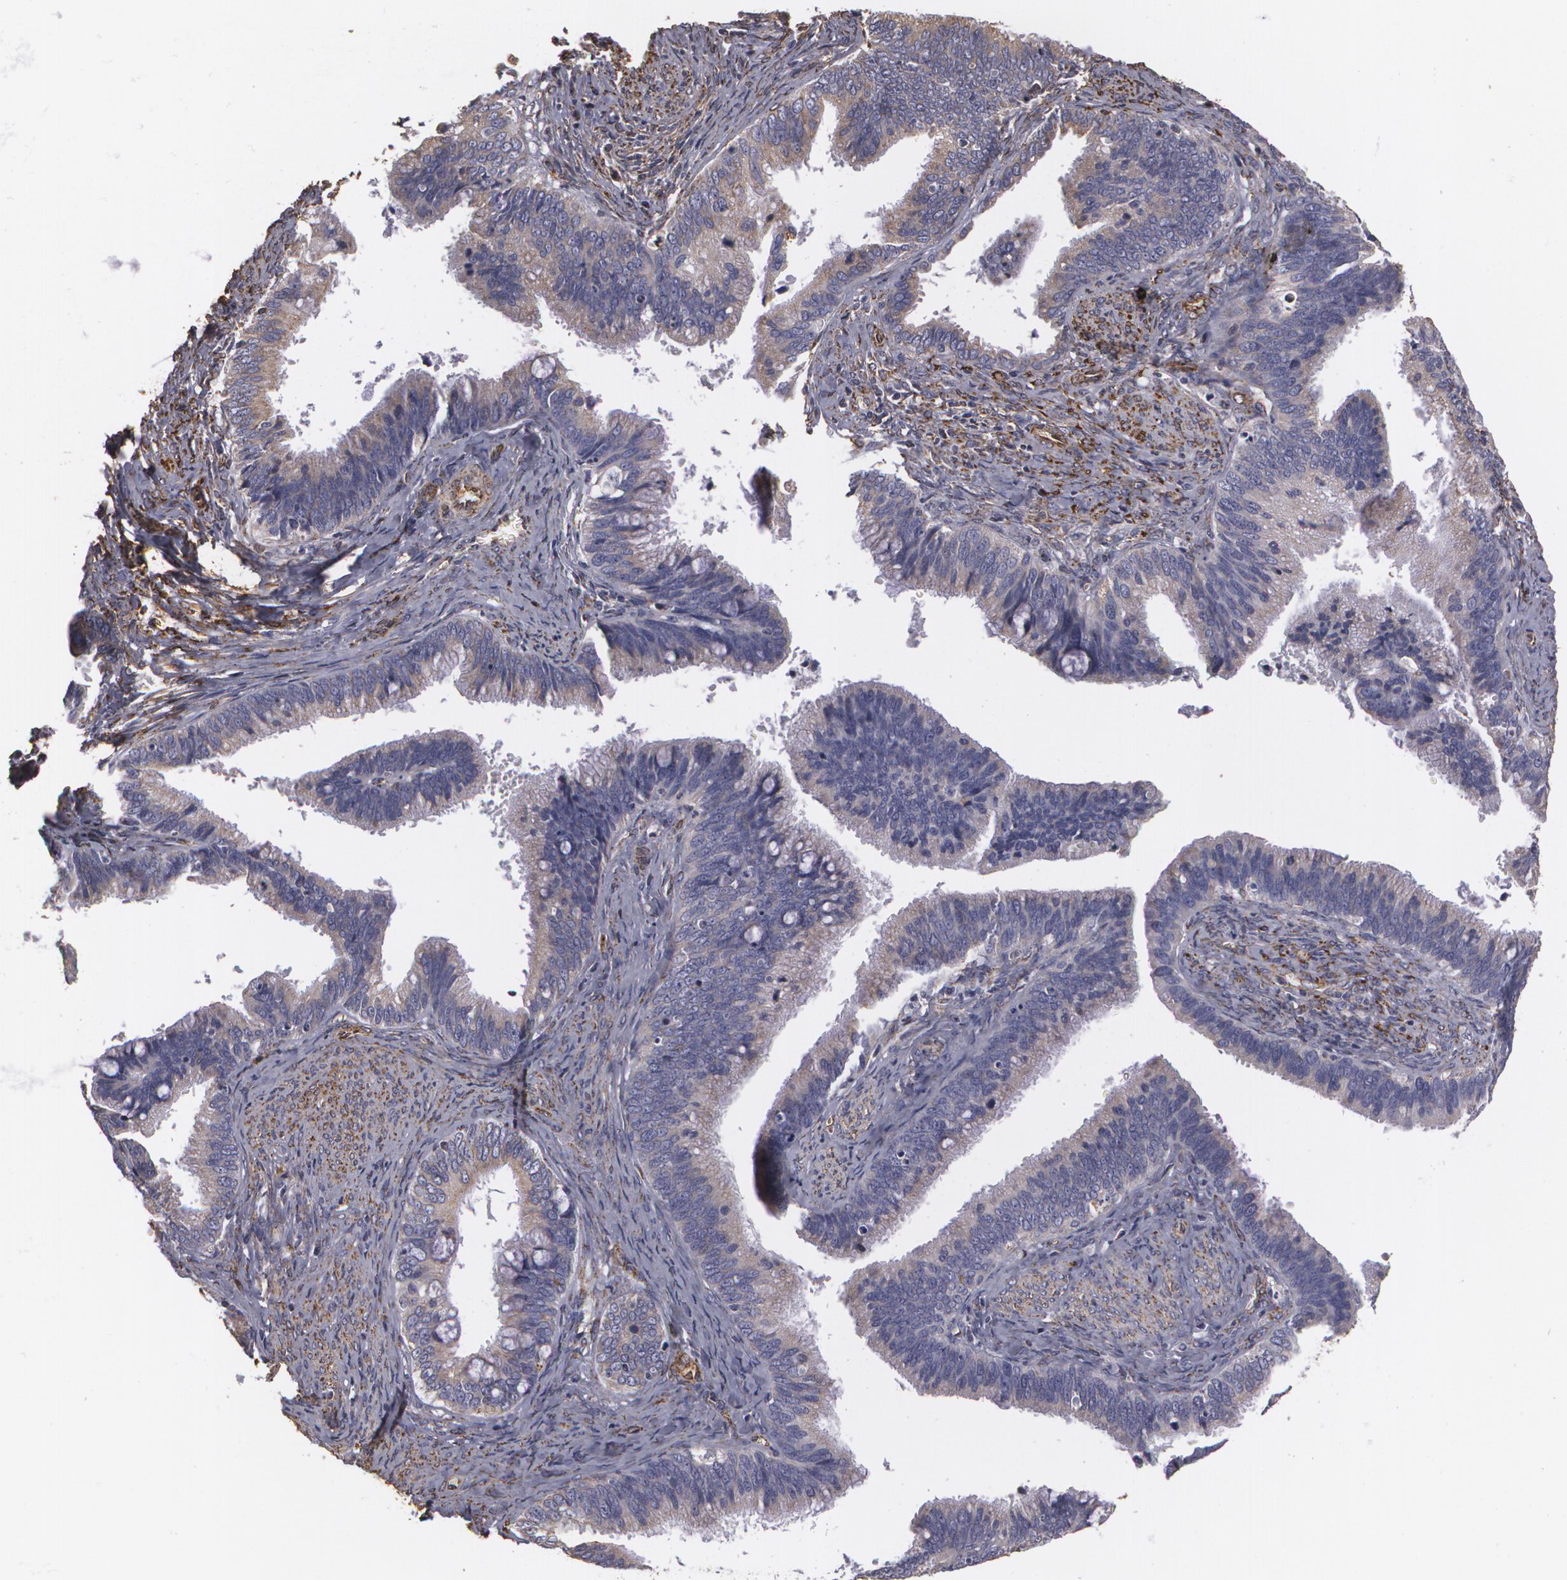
{"staining": {"intensity": "weak", "quantity": ">75%", "location": "cytoplasmic/membranous"}, "tissue": "cervical cancer", "cell_type": "Tumor cells", "image_type": "cancer", "snomed": [{"axis": "morphology", "description": "Adenocarcinoma, NOS"}, {"axis": "topography", "description": "Cervix"}], "caption": "DAB (3,3'-diaminobenzidine) immunohistochemical staining of cervical adenocarcinoma exhibits weak cytoplasmic/membranous protein positivity in approximately >75% of tumor cells.", "gene": "CYB5R3", "patient": {"sex": "female", "age": 47}}